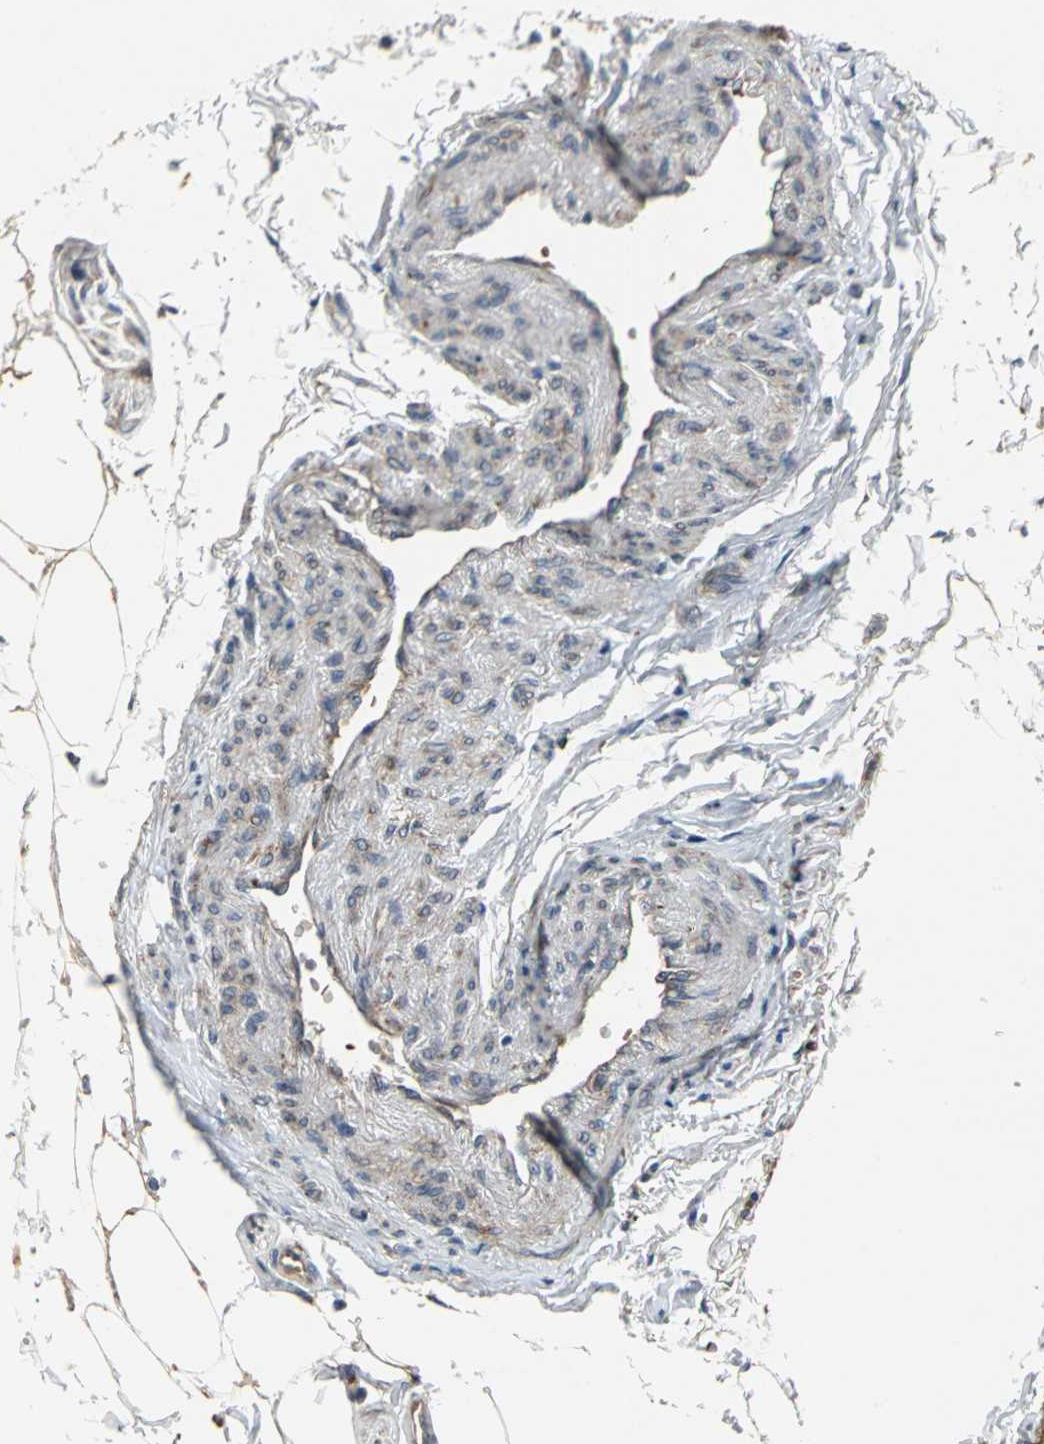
{"staining": {"intensity": "strong", "quantity": ">75%", "location": "cytoplasmic/membranous"}, "tissue": "carcinoid", "cell_type": "Tumor cells", "image_type": "cancer", "snomed": [{"axis": "morphology", "description": "Carcinoid, malignant, NOS"}, {"axis": "topography", "description": "Colon"}], "caption": "A photomicrograph showing strong cytoplasmic/membranous expression in approximately >75% of tumor cells in carcinoid, as visualized by brown immunohistochemical staining.", "gene": "SYVN1", "patient": {"sex": "female", "age": 61}}